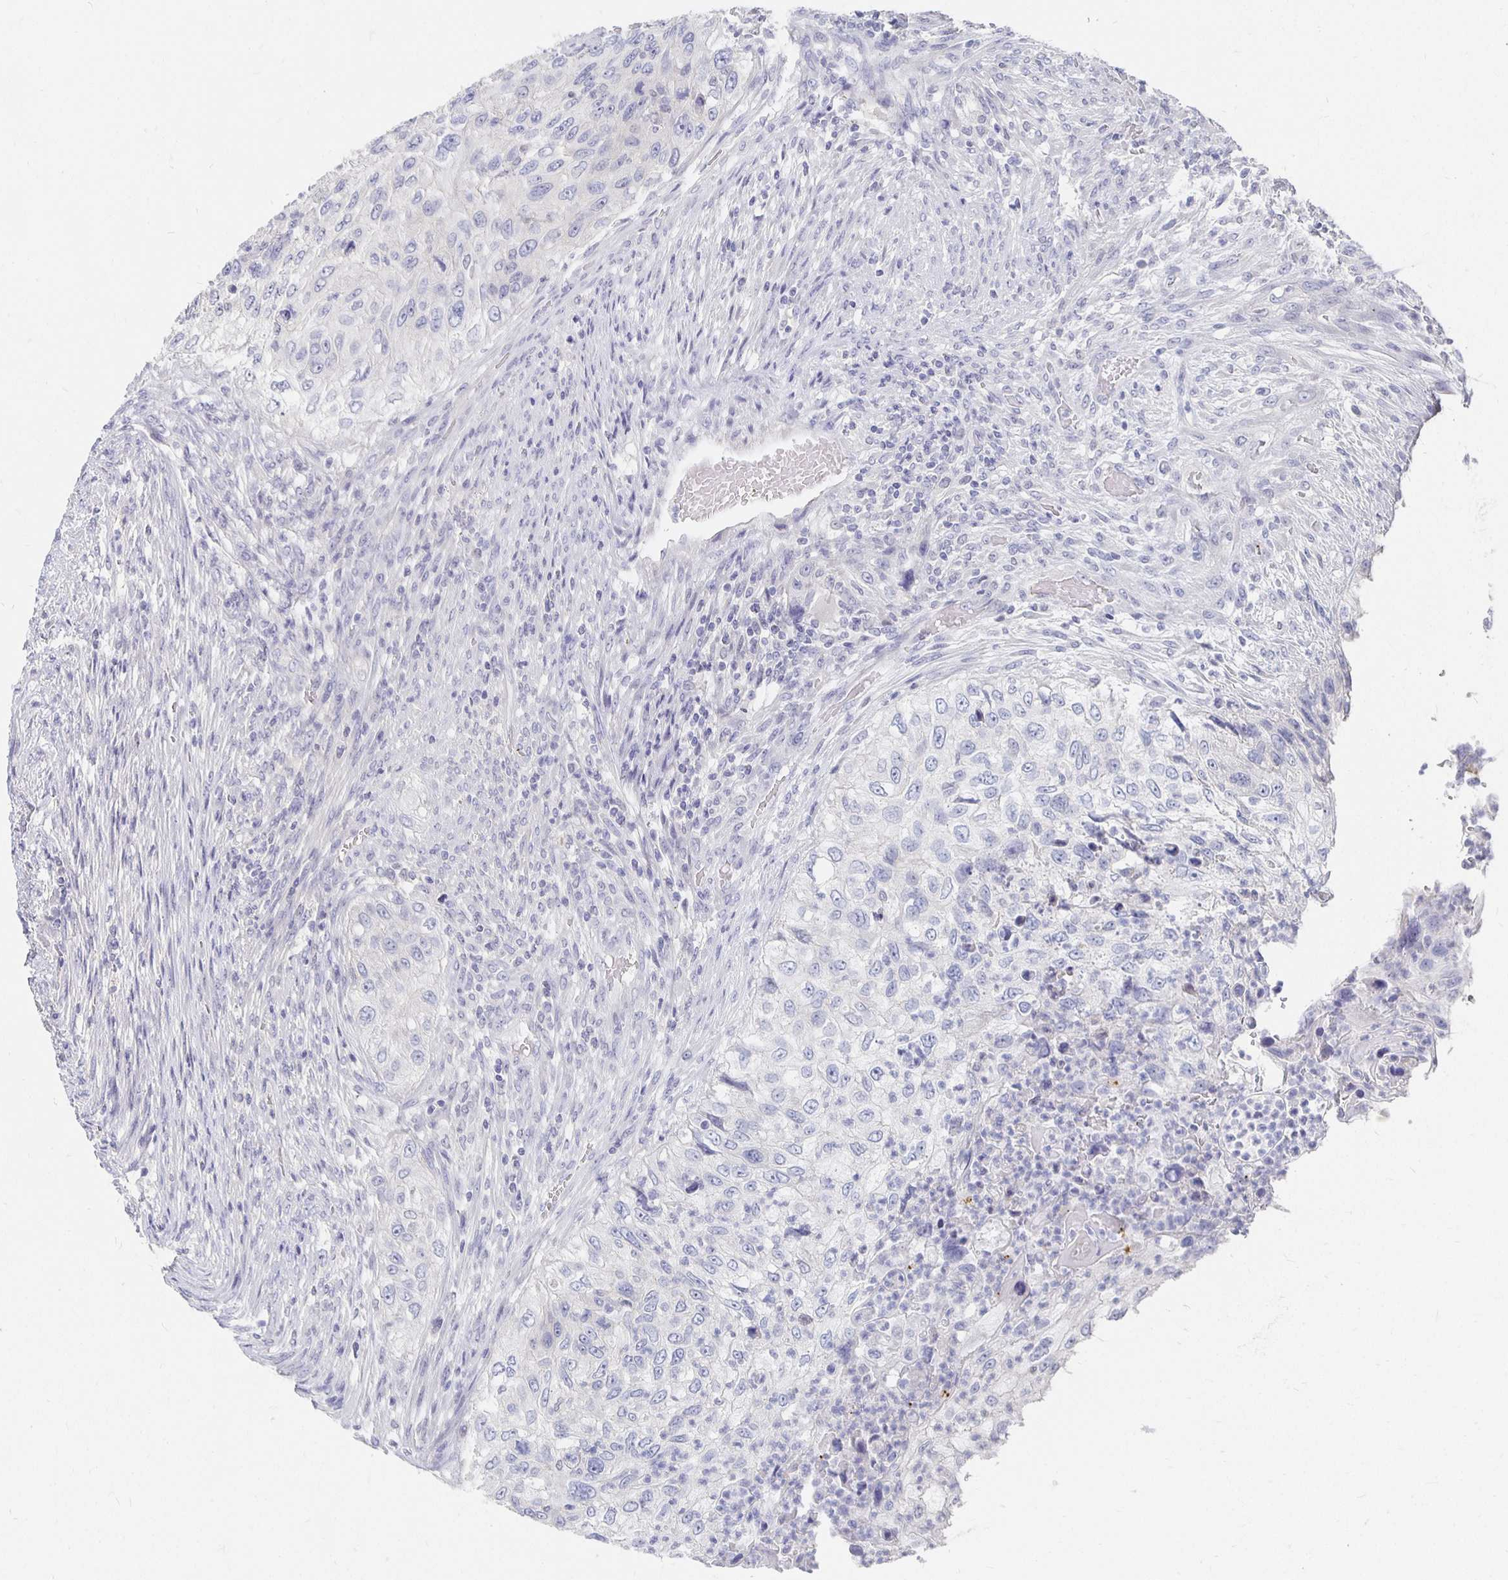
{"staining": {"intensity": "negative", "quantity": "none", "location": "none"}, "tissue": "urothelial cancer", "cell_type": "Tumor cells", "image_type": "cancer", "snomed": [{"axis": "morphology", "description": "Urothelial carcinoma, High grade"}, {"axis": "topography", "description": "Urinary bladder"}], "caption": "The histopathology image reveals no significant expression in tumor cells of high-grade urothelial carcinoma.", "gene": "FKRP", "patient": {"sex": "female", "age": 60}}